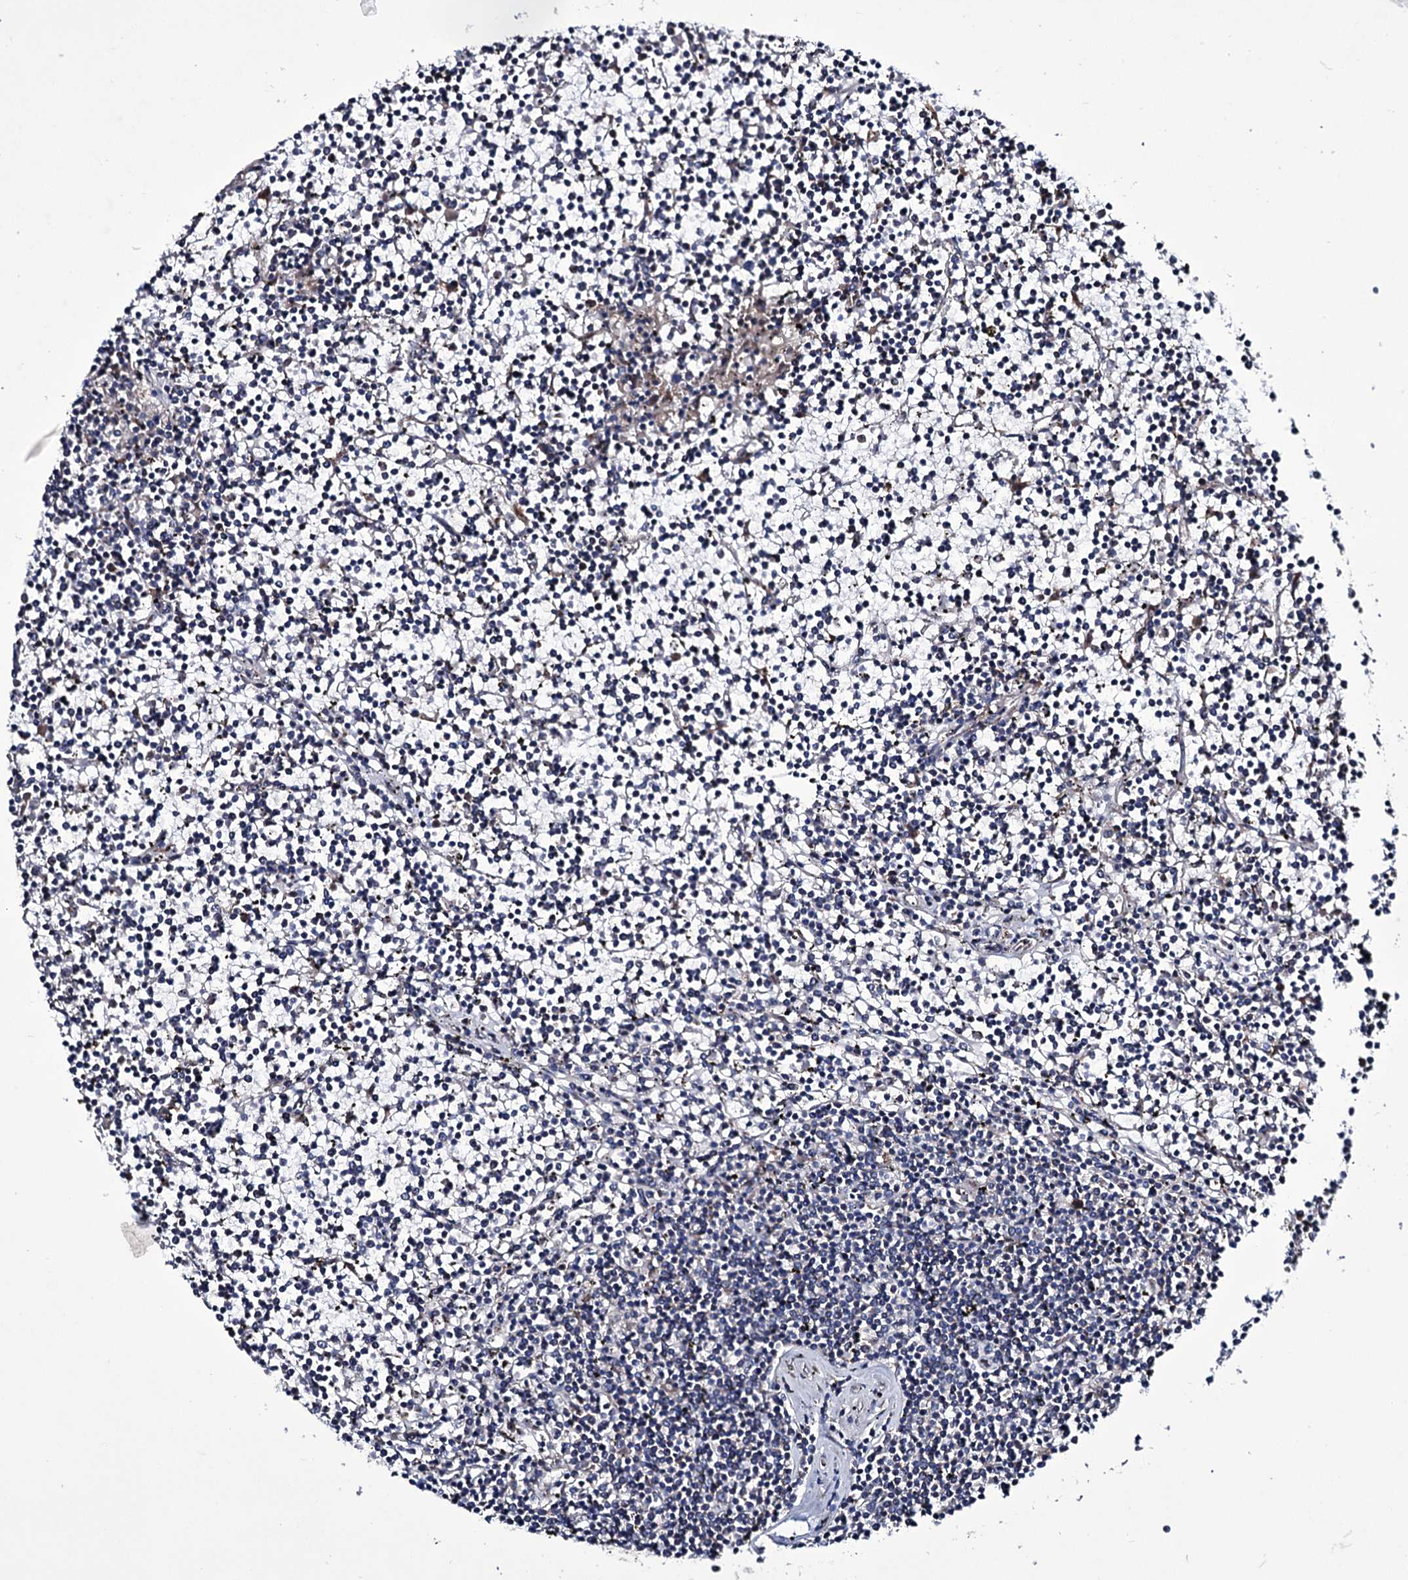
{"staining": {"intensity": "negative", "quantity": "none", "location": "none"}, "tissue": "lymphoma", "cell_type": "Tumor cells", "image_type": "cancer", "snomed": [{"axis": "morphology", "description": "Malignant lymphoma, non-Hodgkin's type, Low grade"}, {"axis": "topography", "description": "Spleen"}], "caption": "Tumor cells are negative for protein expression in human lymphoma. (Brightfield microscopy of DAB (3,3'-diaminobenzidine) immunohistochemistry at high magnification).", "gene": "TUBGCP5", "patient": {"sex": "female", "age": 19}}